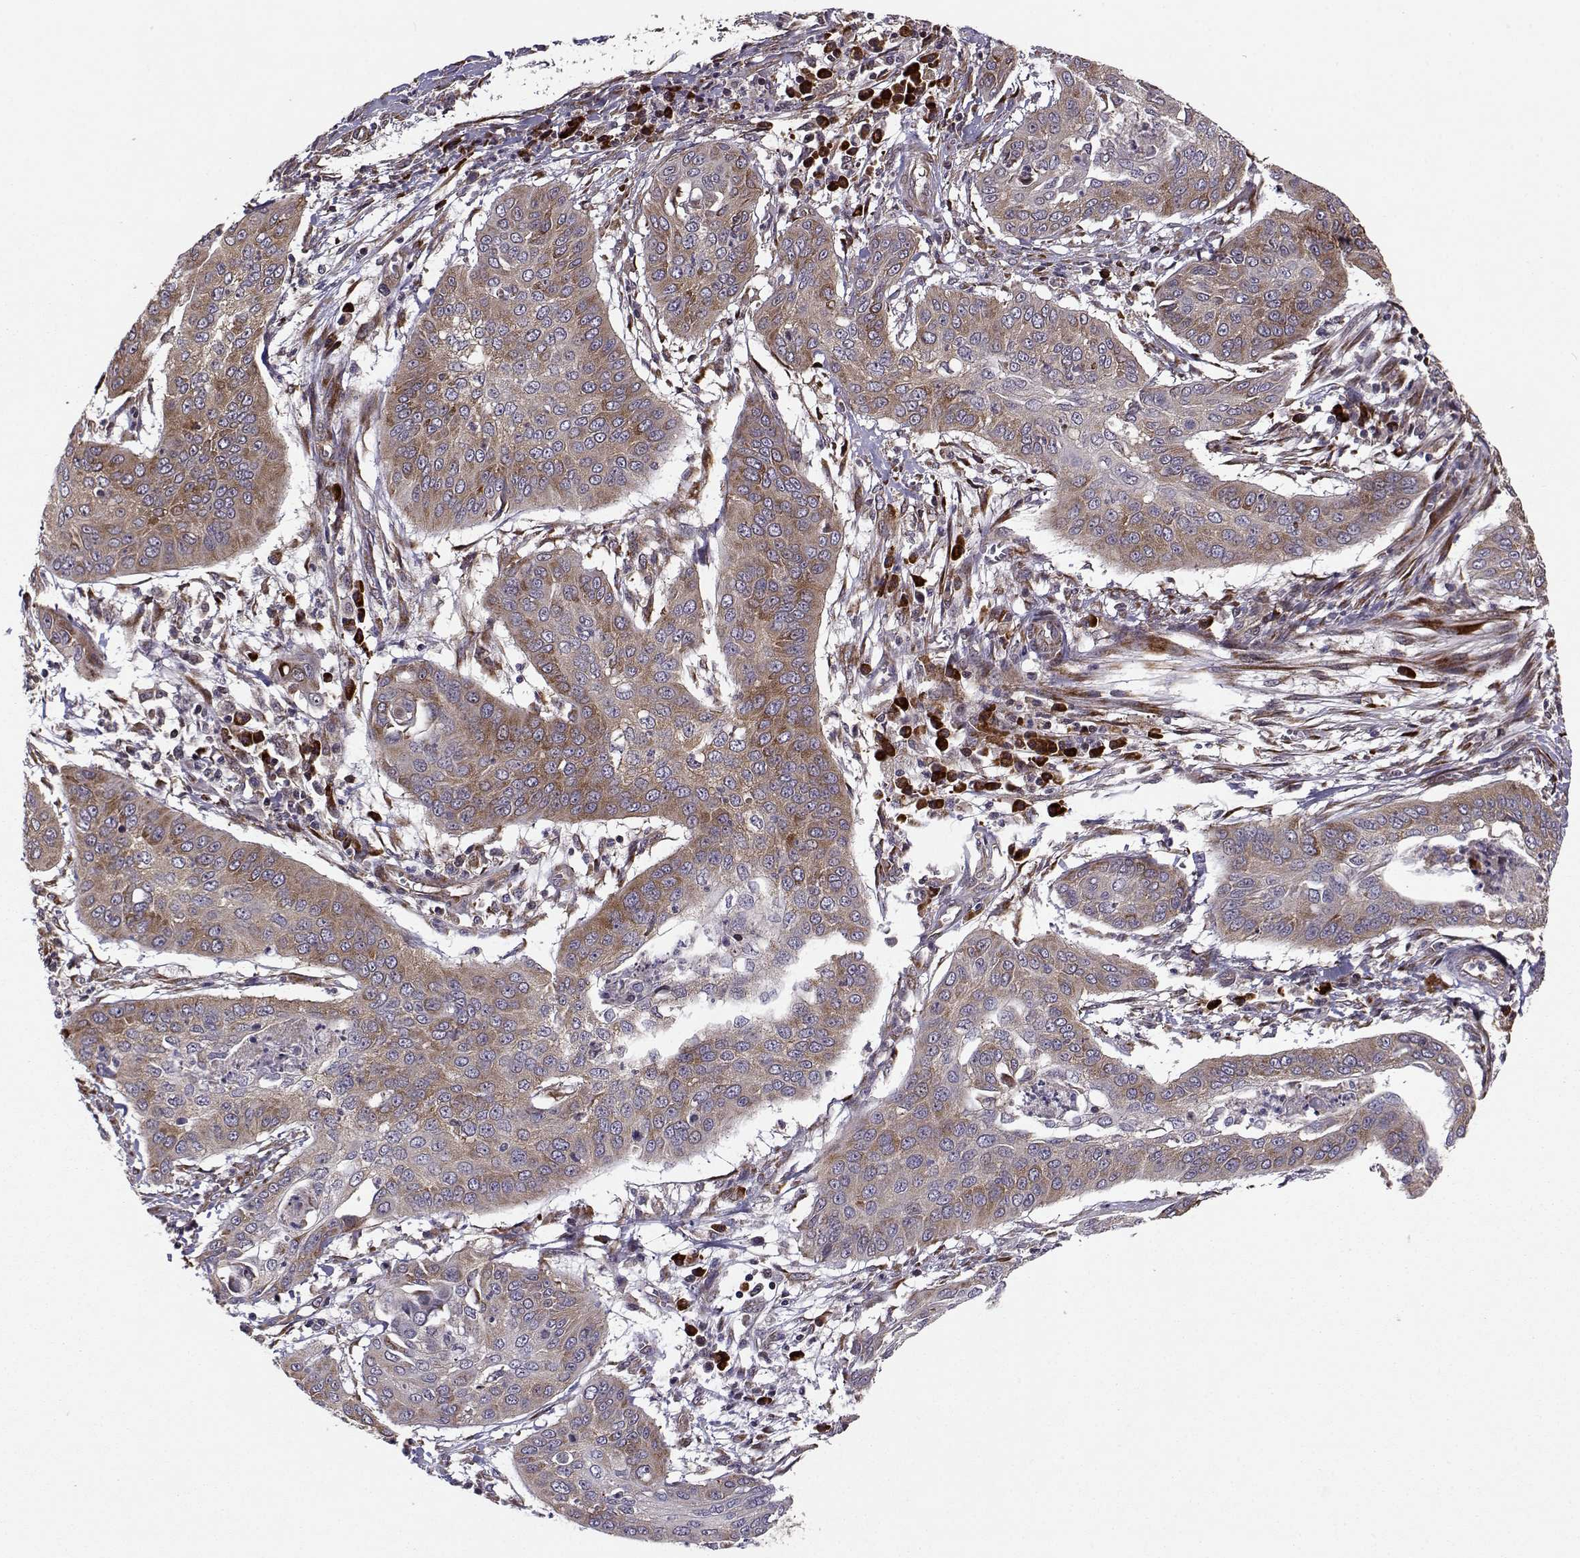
{"staining": {"intensity": "strong", "quantity": "25%-75%", "location": "cytoplasmic/membranous"}, "tissue": "cervical cancer", "cell_type": "Tumor cells", "image_type": "cancer", "snomed": [{"axis": "morphology", "description": "Squamous cell carcinoma, NOS"}, {"axis": "topography", "description": "Cervix"}], "caption": "Protein staining of cervical squamous cell carcinoma tissue demonstrates strong cytoplasmic/membranous staining in approximately 25%-75% of tumor cells.", "gene": "RPL31", "patient": {"sex": "female", "age": 39}}